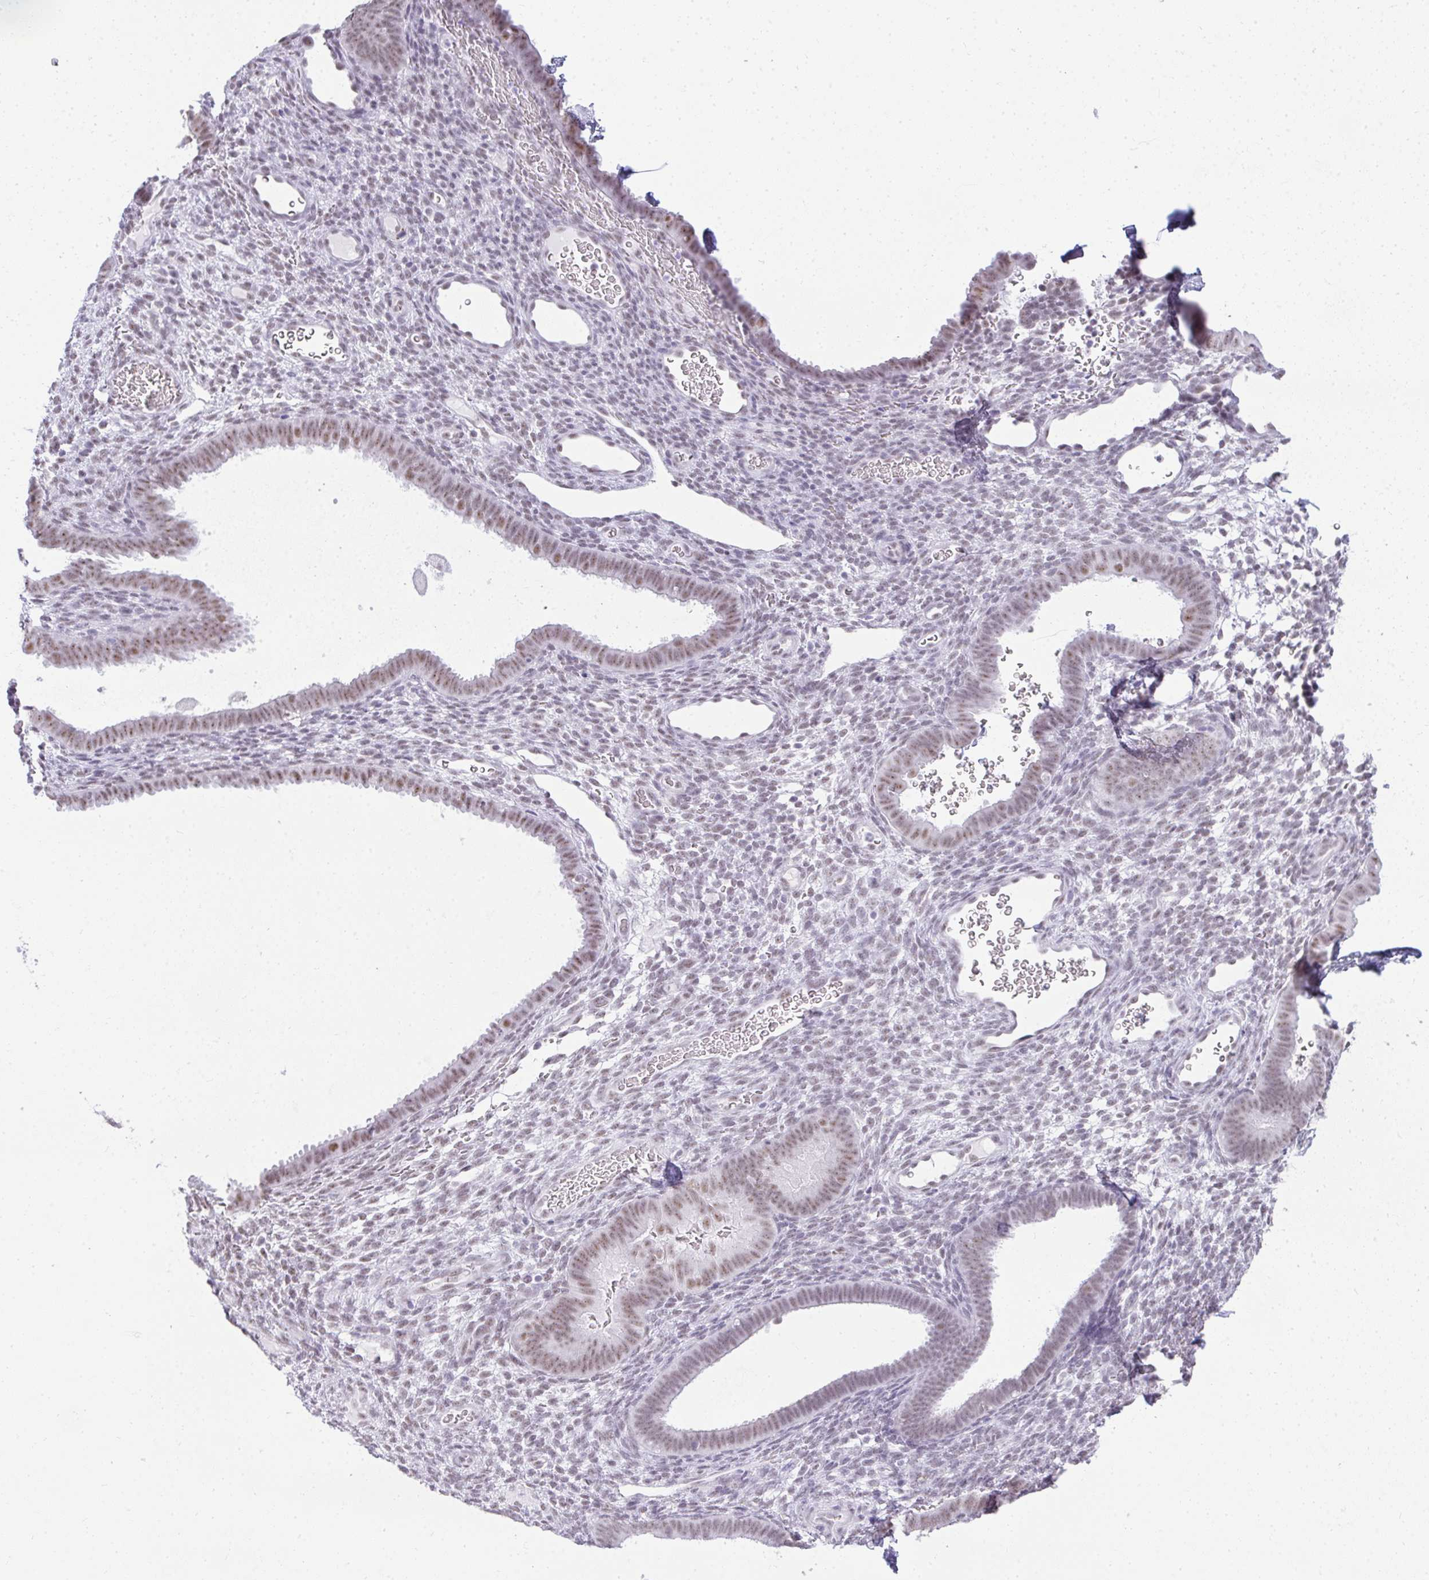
{"staining": {"intensity": "weak", "quantity": "25%-75%", "location": "nuclear"}, "tissue": "endometrium", "cell_type": "Cells in endometrial stroma", "image_type": "normal", "snomed": [{"axis": "morphology", "description": "Normal tissue, NOS"}, {"axis": "topography", "description": "Endometrium"}], "caption": "Normal endometrium was stained to show a protein in brown. There is low levels of weak nuclear expression in approximately 25%-75% of cells in endometrial stroma.", "gene": "PLA2G1B", "patient": {"sex": "female", "age": 34}}